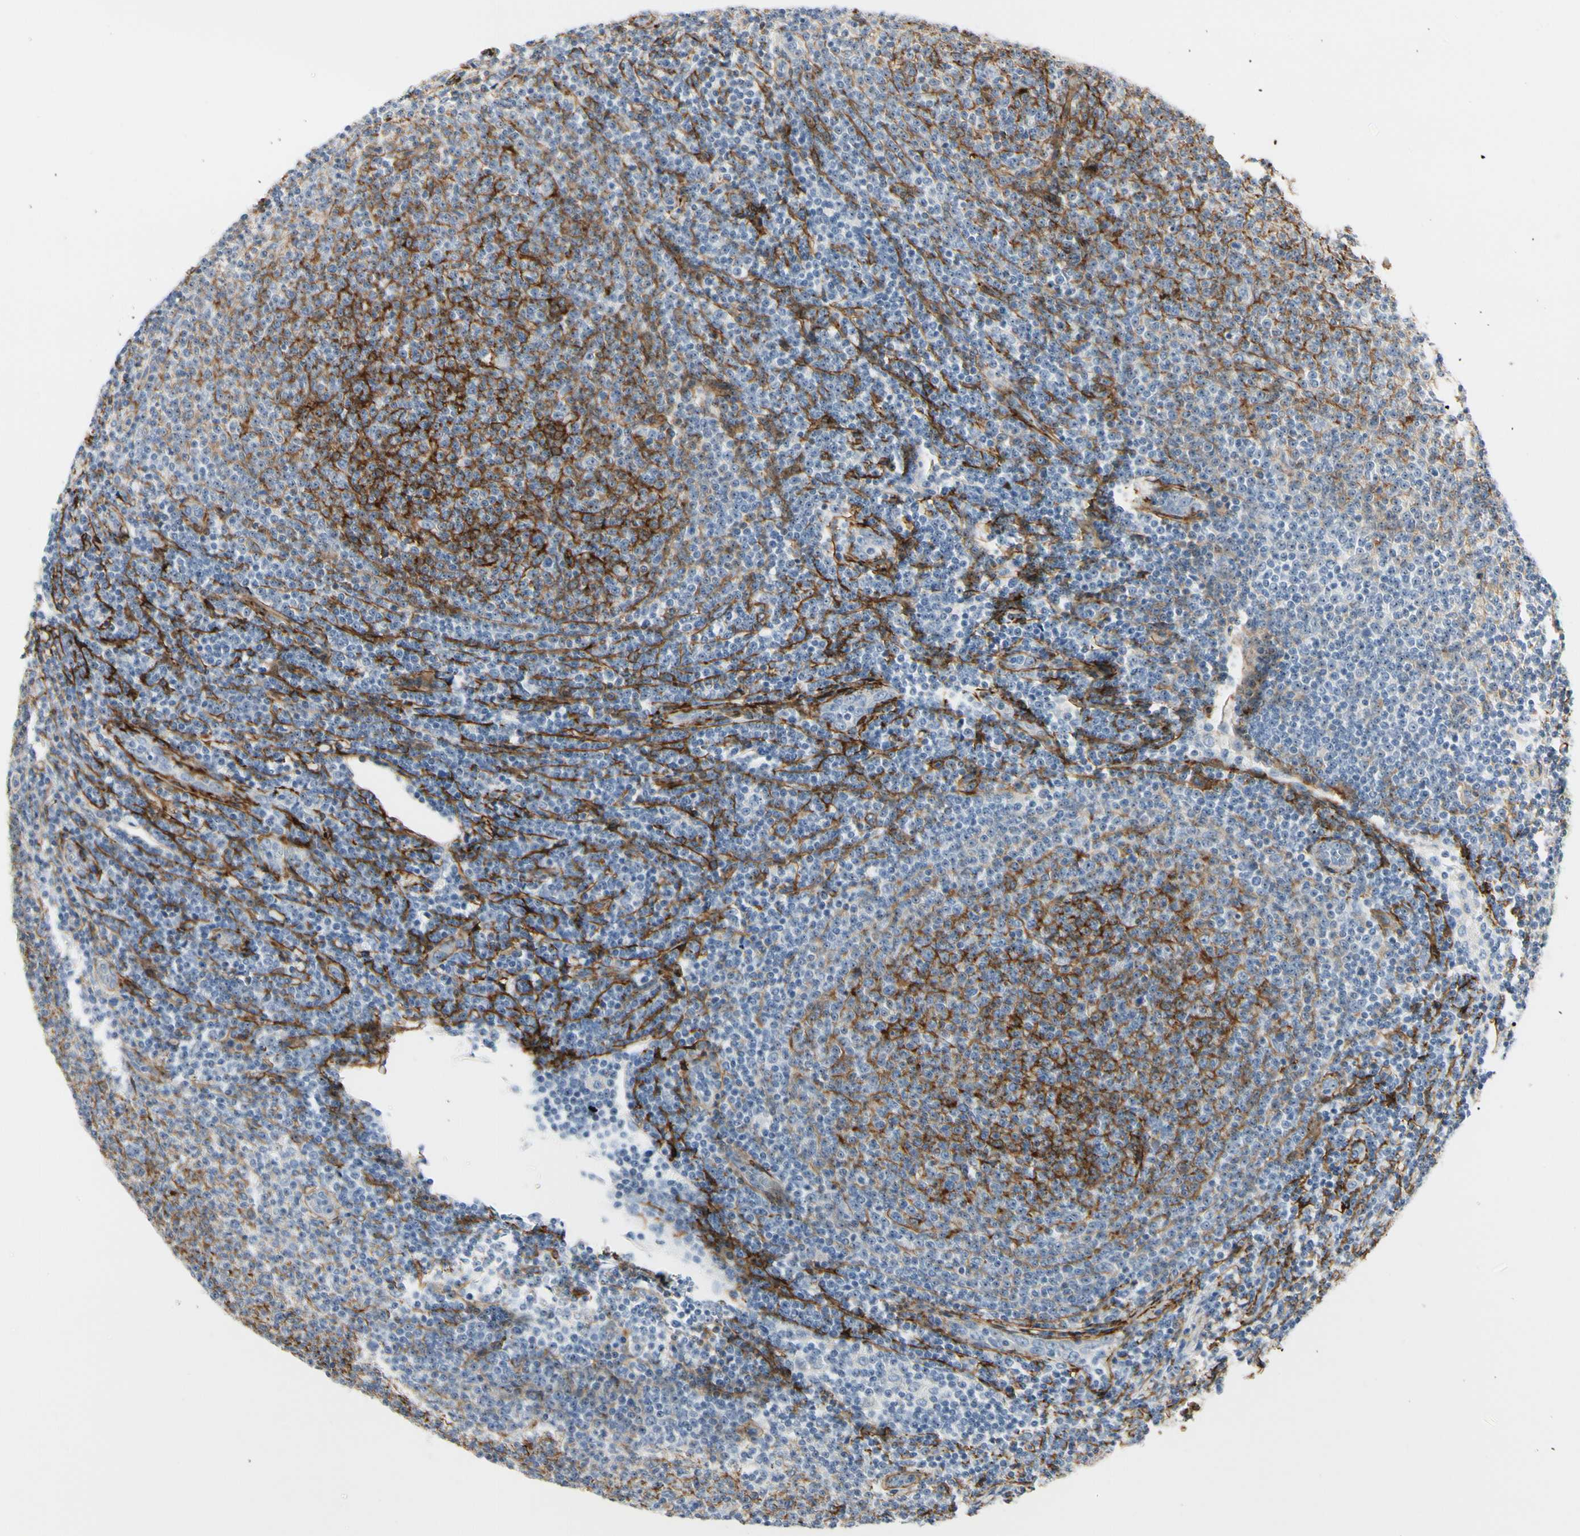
{"staining": {"intensity": "negative", "quantity": "none", "location": "none"}, "tissue": "lymphoma", "cell_type": "Tumor cells", "image_type": "cancer", "snomed": [{"axis": "morphology", "description": "Malignant lymphoma, non-Hodgkin's type, Low grade"}, {"axis": "topography", "description": "Lymph node"}], "caption": "DAB immunohistochemical staining of human lymphoma shows no significant positivity in tumor cells.", "gene": "GGT5", "patient": {"sex": "male", "age": 66}}